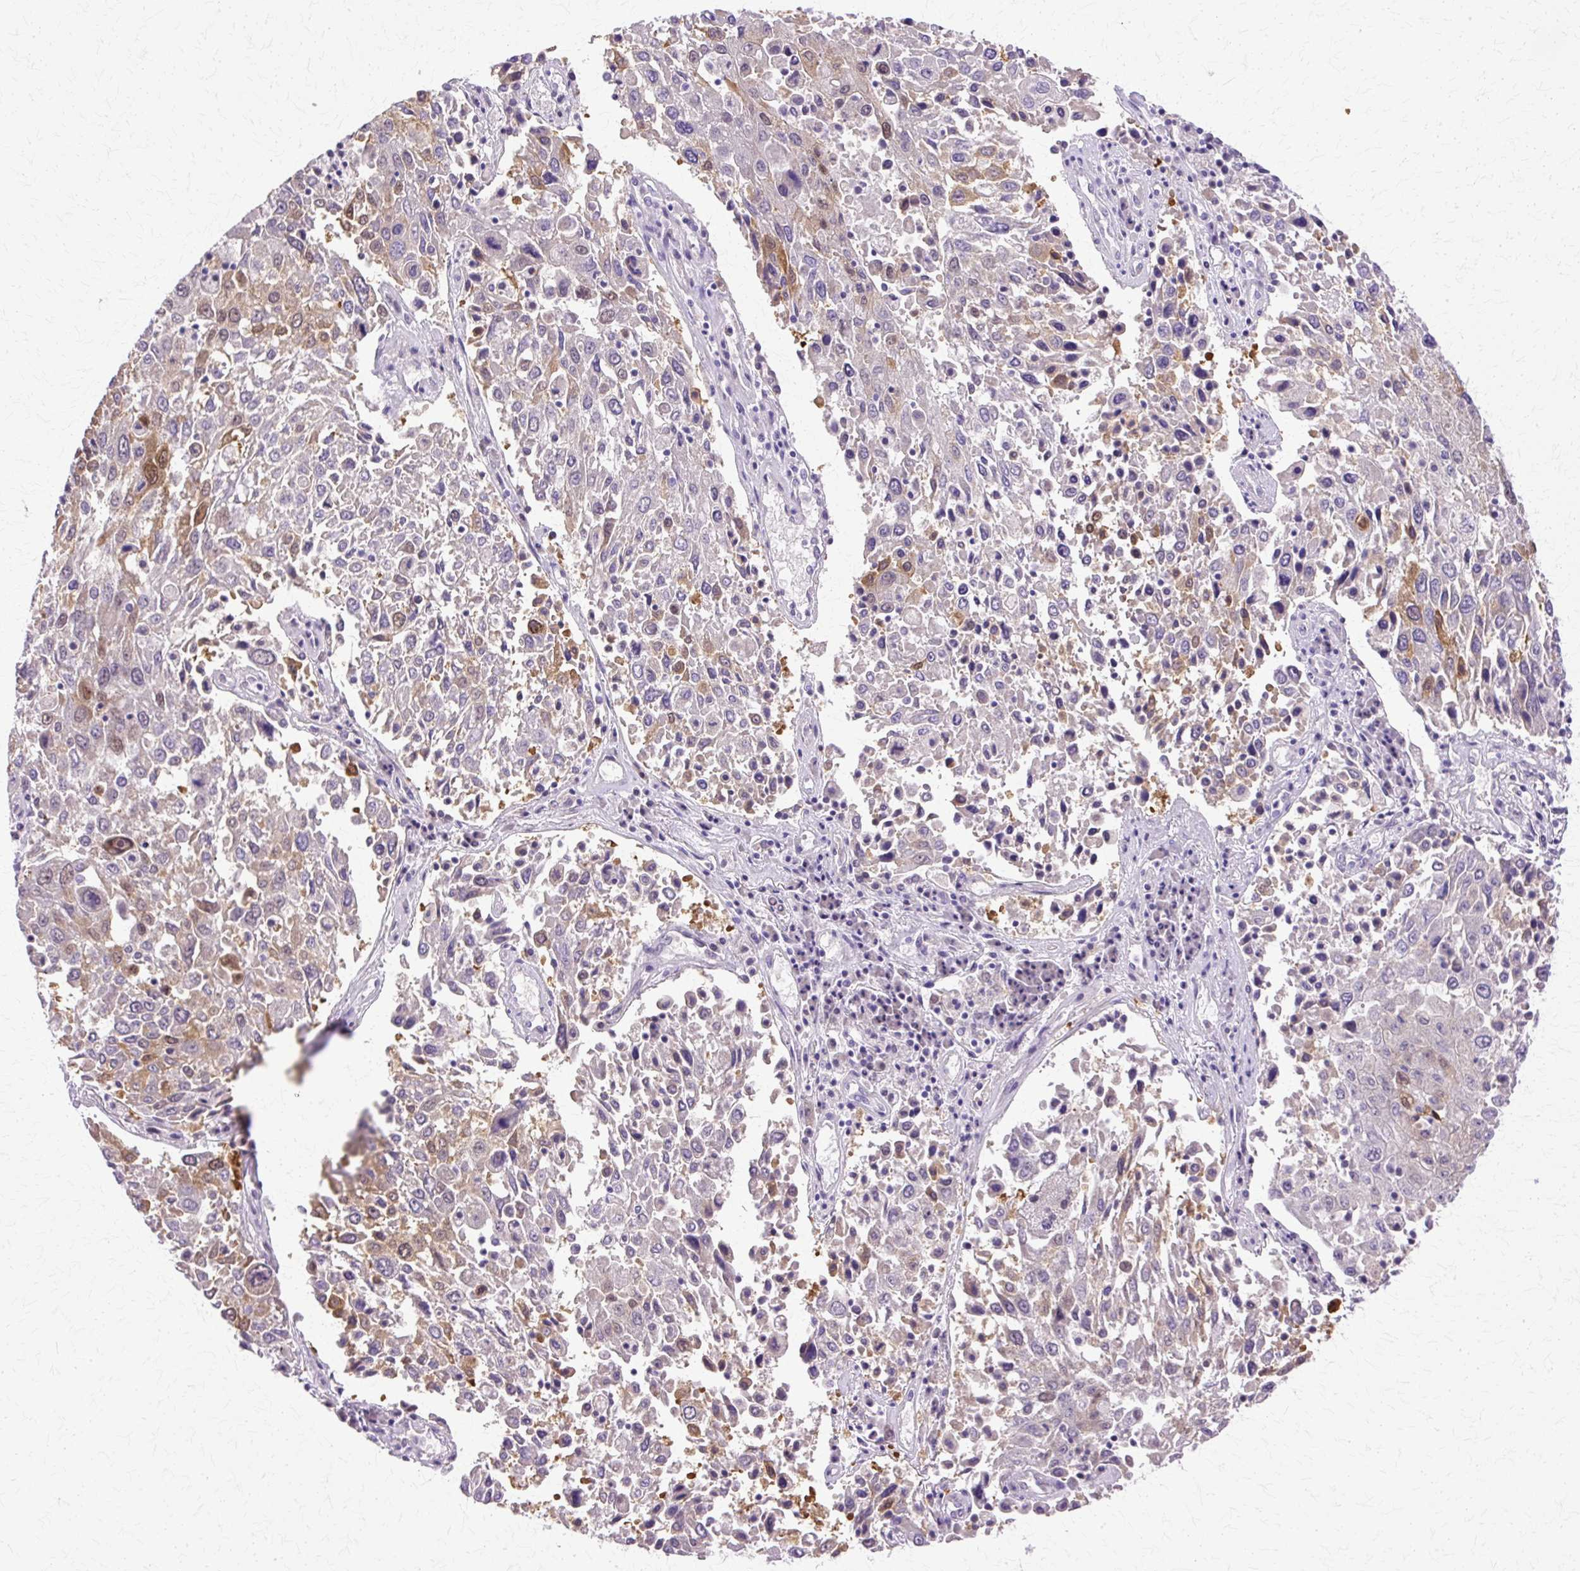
{"staining": {"intensity": "moderate", "quantity": "25%-75%", "location": "cytoplasmic/membranous,nuclear"}, "tissue": "lung cancer", "cell_type": "Tumor cells", "image_type": "cancer", "snomed": [{"axis": "morphology", "description": "Squamous cell carcinoma, NOS"}, {"axis": "topography", "description": "Lung"}], "caption": "Squamous cell carcinoma (lung) stained with a brown dye displays moderate cytoplasmic/membranous and nuclear positive positivity in approximately 25%-75% of tumor cells.", "gene": "HSPA8", "patient": {"sex": "male", "age": 65}}